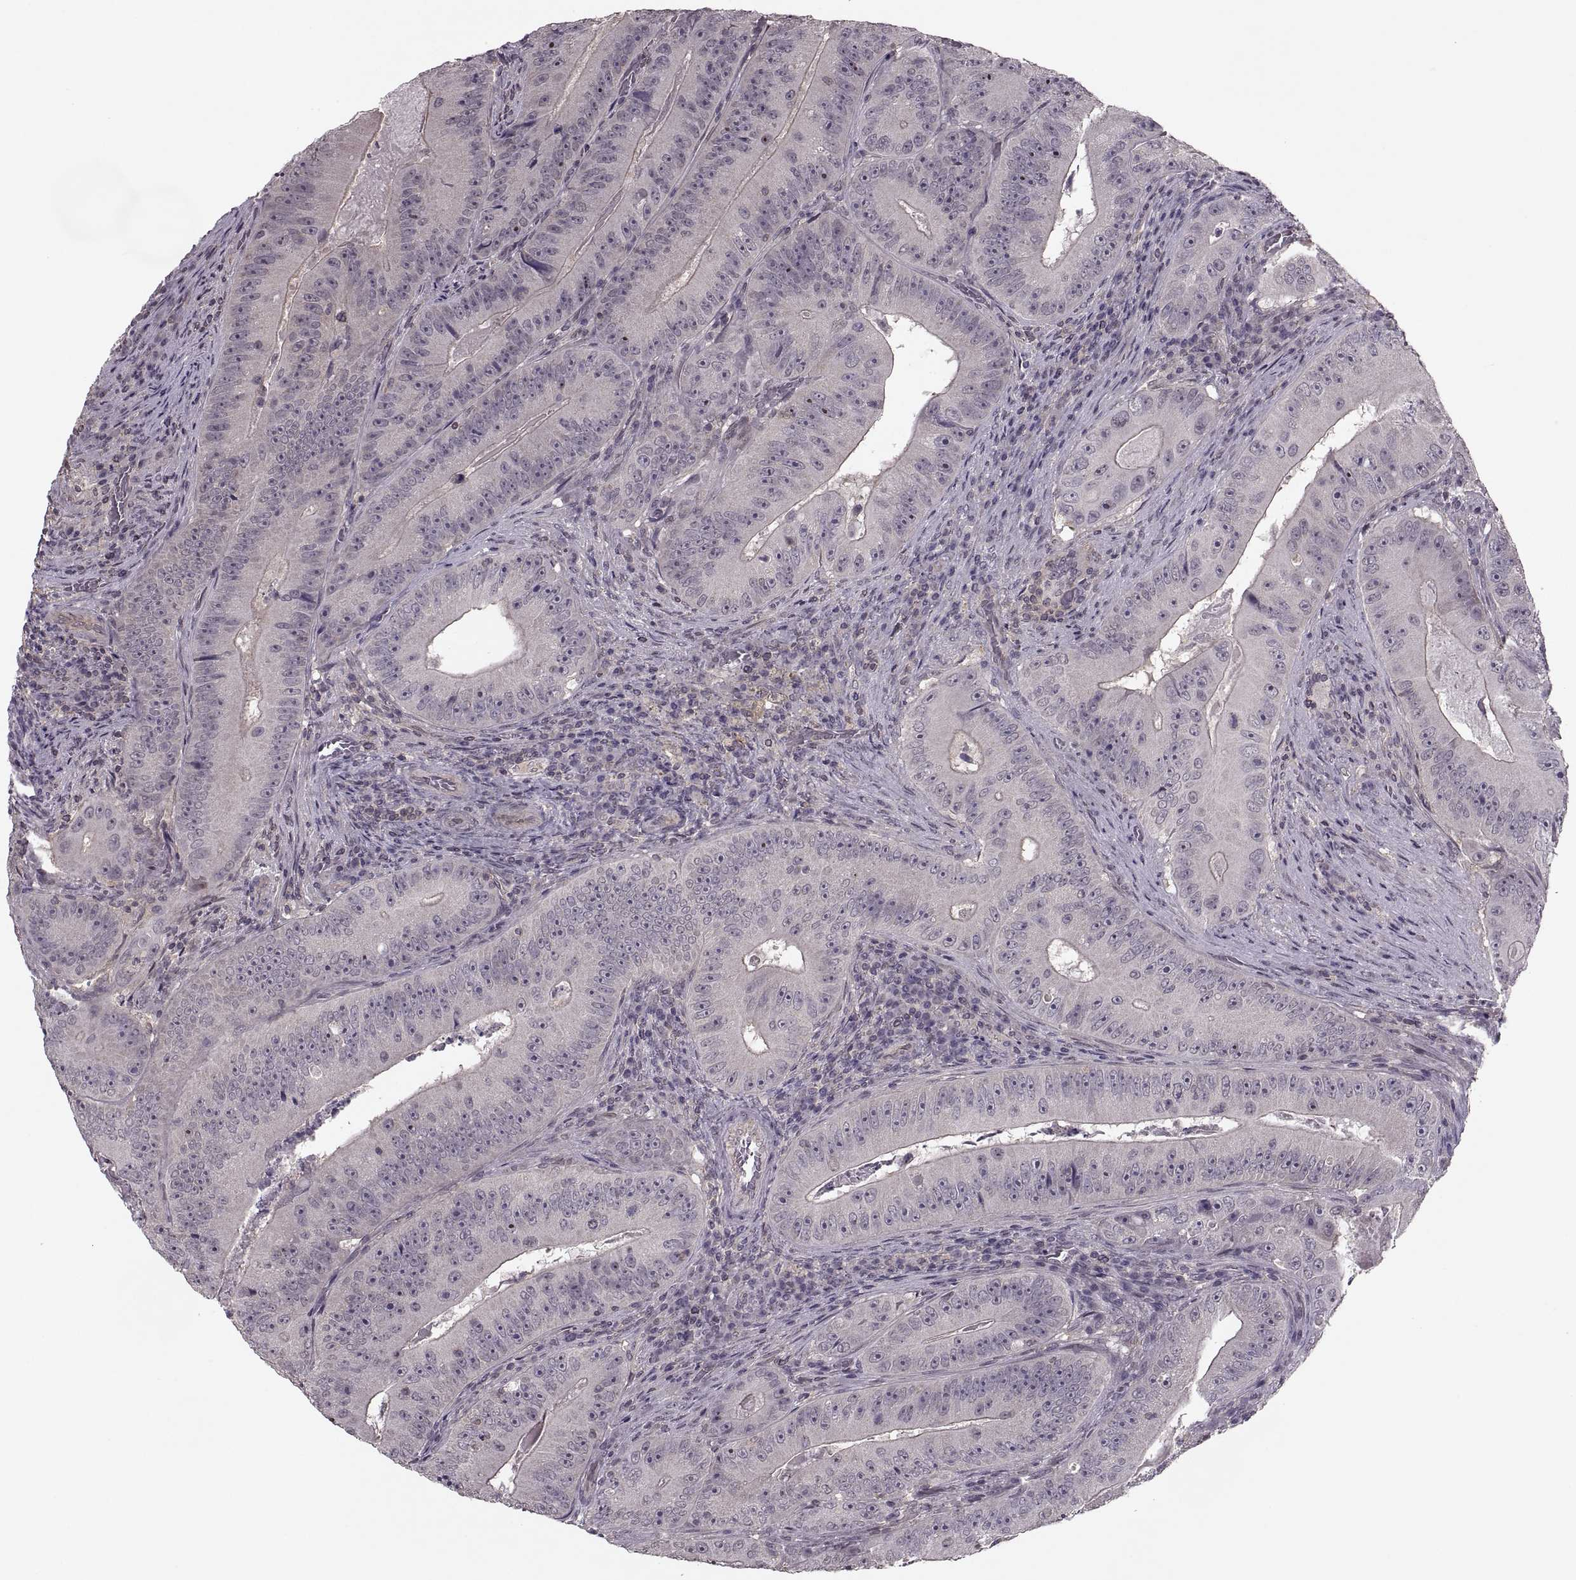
{"staining": {"intensity": "negative", "quantity": "none", "location": "none"}, "tissue": "colorectal cancer", "cell_type": "Tumor cells", "image_type": "cancer", "snomed": [{"axis": "morphology", "description": "Adenocarcinoma, NOS"}, {"axis": "topography", "description": "Colon"}], "caption": "The histopathology image displays no significant staining in tumor cells of colorectal cancer (adenocarcinoma).", "gene": "LUZP2", "patient": {"sex": "female", "age": 86}}